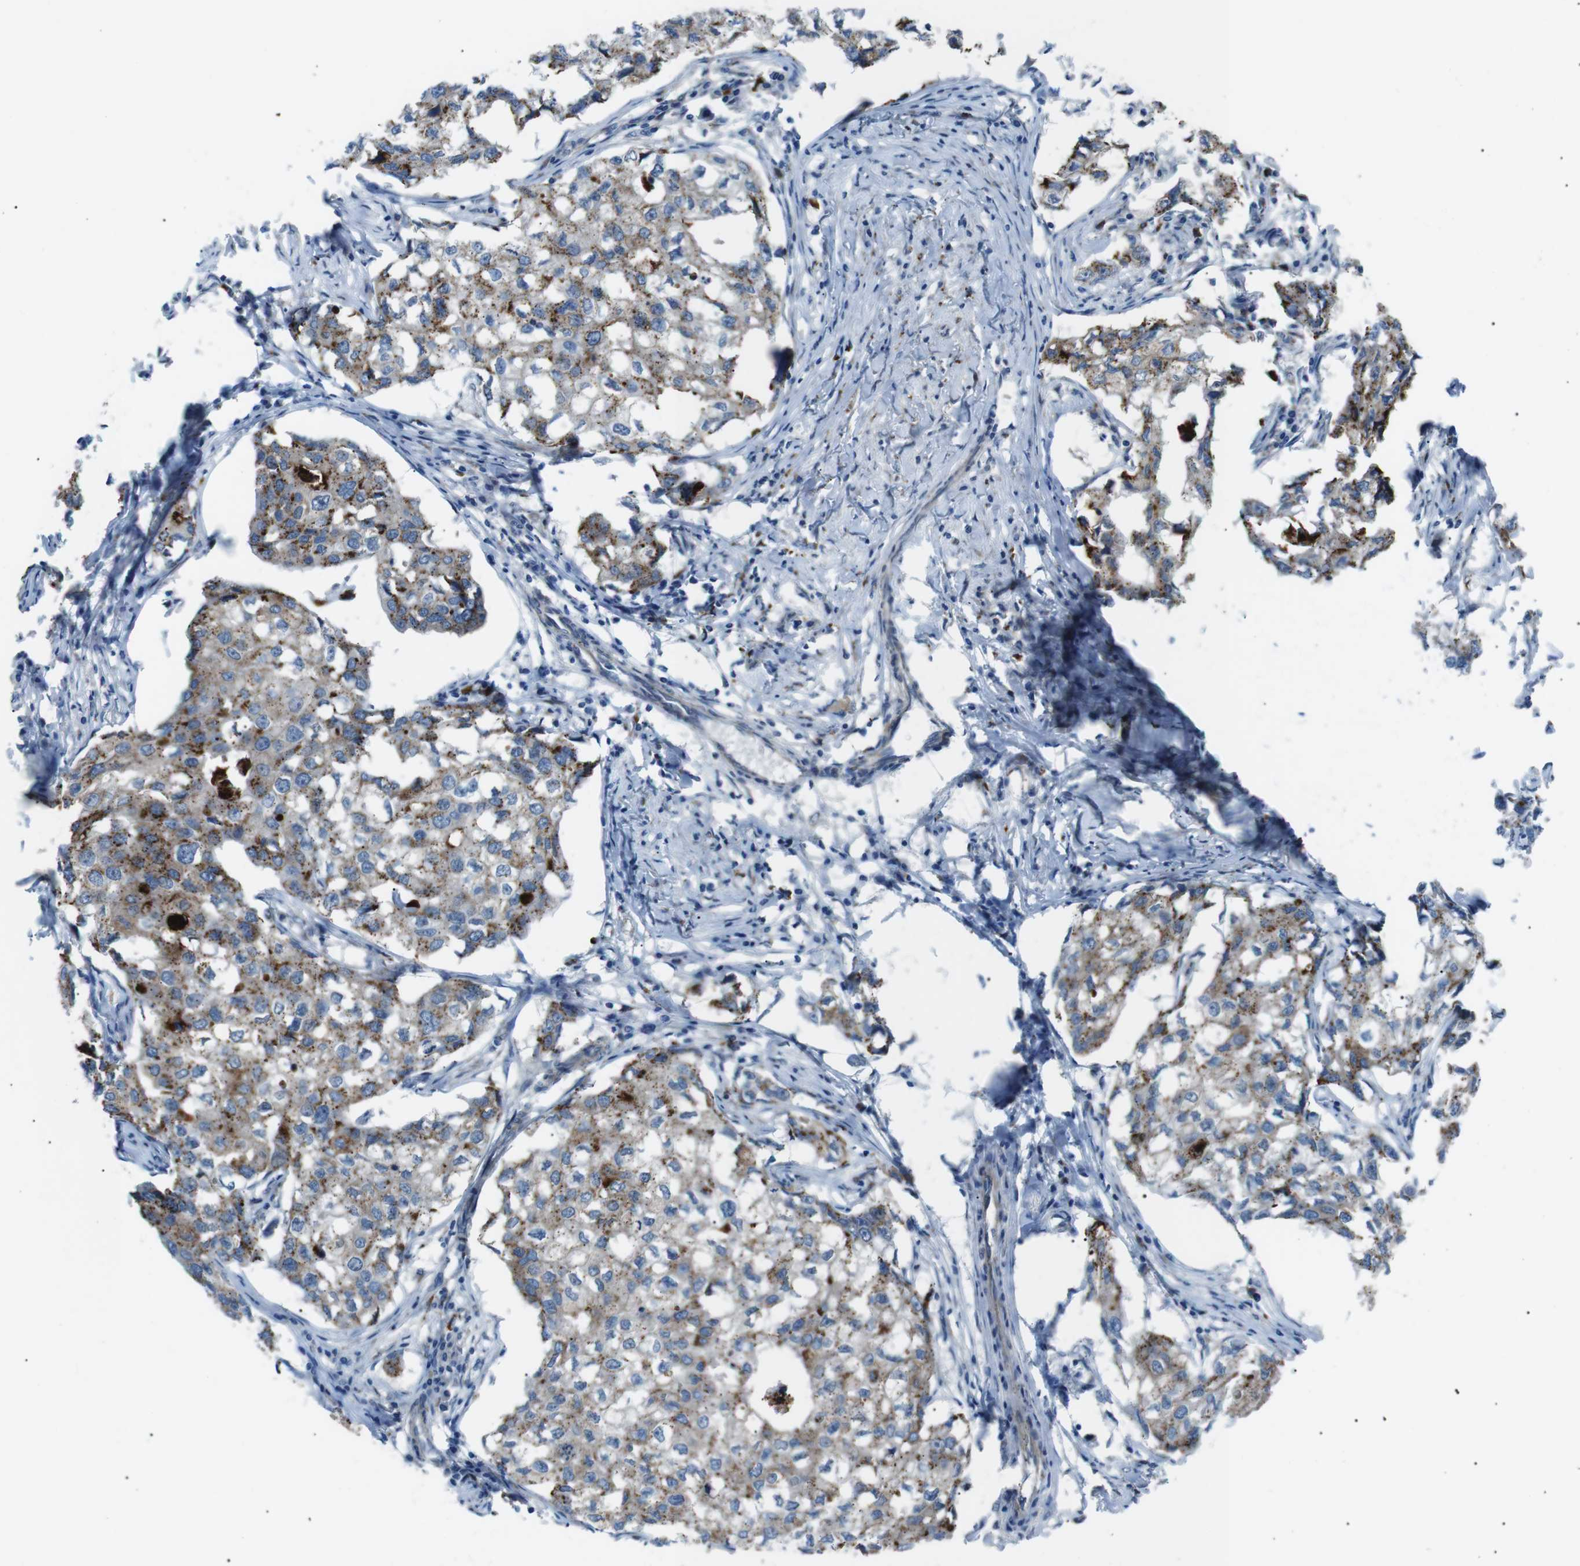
{"staining": {"intensity": "moderate", "quantity": ">75%", "location": "cytoplasmic/membranous"}, "tissue": "breast cancer", "cell_type": "Tumor cells", "image_type": "cancer", "snomed": [{"axis": "morphology", "description": "Duct carcinoma"}, {"axis": "topography", "description": "Breast"}], "caption": "Immunohistochemistry micrograph of neoplastic tissue: breast cancer stained using IHC reveals medium levels of moderate protein expression localized specifically in the cytoplasmic/membranous of tumor cells, appearing as a cytoplasmic/membranous brown color.", "gene": "B4GALNT2", "patient": {"sex": "female", "age": 27}}